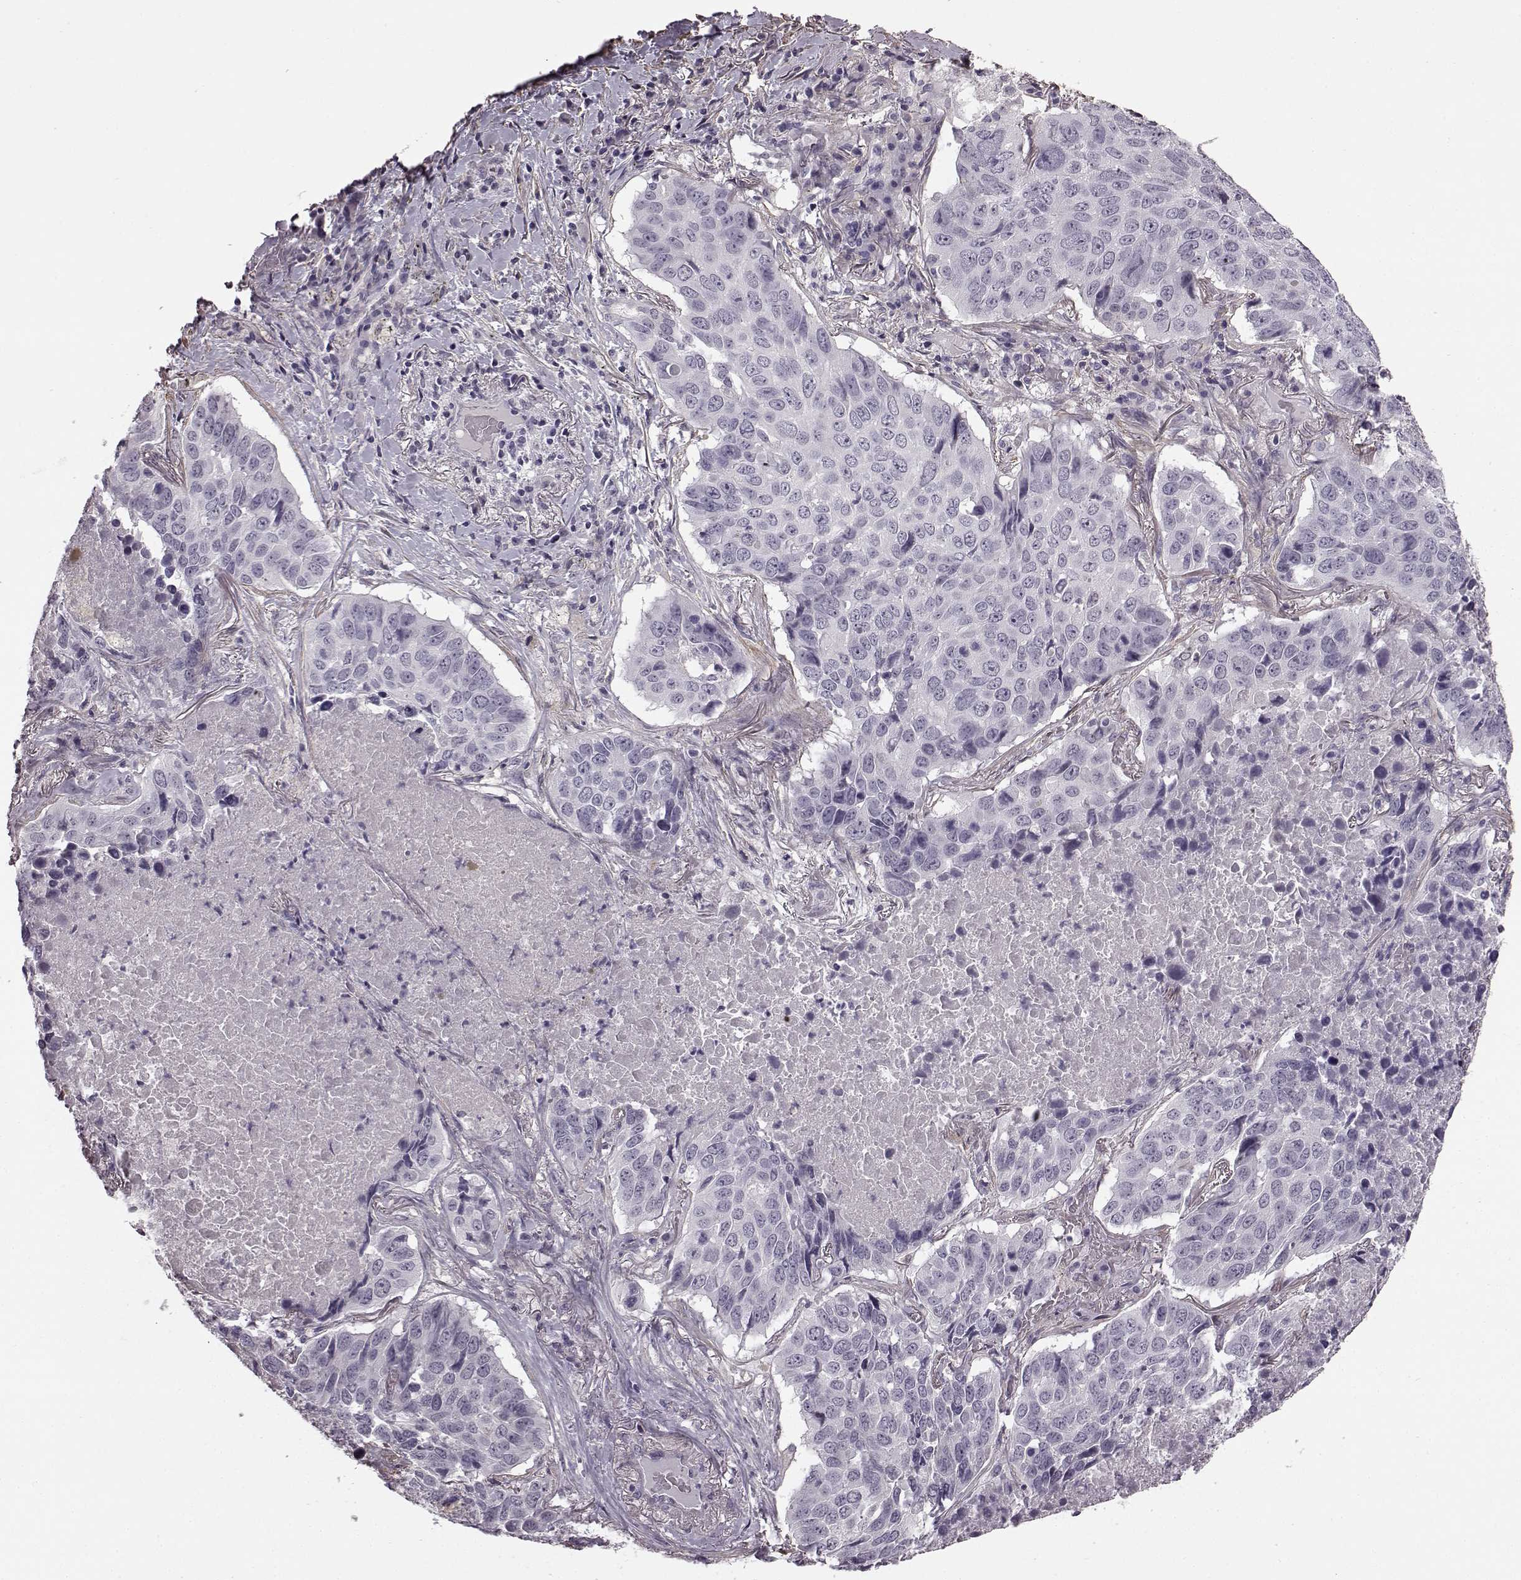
{"staining": {"intensity": "negative", "quantity": "none", "location": "none"}, "tissue": "lung cancer", "cell_type": "Tumor cells", "image_type": "cancer", "snomed": [{"axis": "morphology", "description": "Normal tissue, NOS"}, {"axis": "morphology", "description": "Squamous cell carcinoma, NOS"}, {"axis": "topography", "description": "Bronchus"}, {"axis": "topography", "description": "Lung"}], "caption": "Immunohistochemical staining of human lung cancer (squamous cell carcinoma) demonstrates no significant positivity in tumor cells. (DAB (3,3'-diaminobenzidine) immunohistochemistry (IHC) visualized using brightfield microscopy, high magnification).", "gene": "SLCO3A1", "patient": {"sex": "male", "age": 64}}